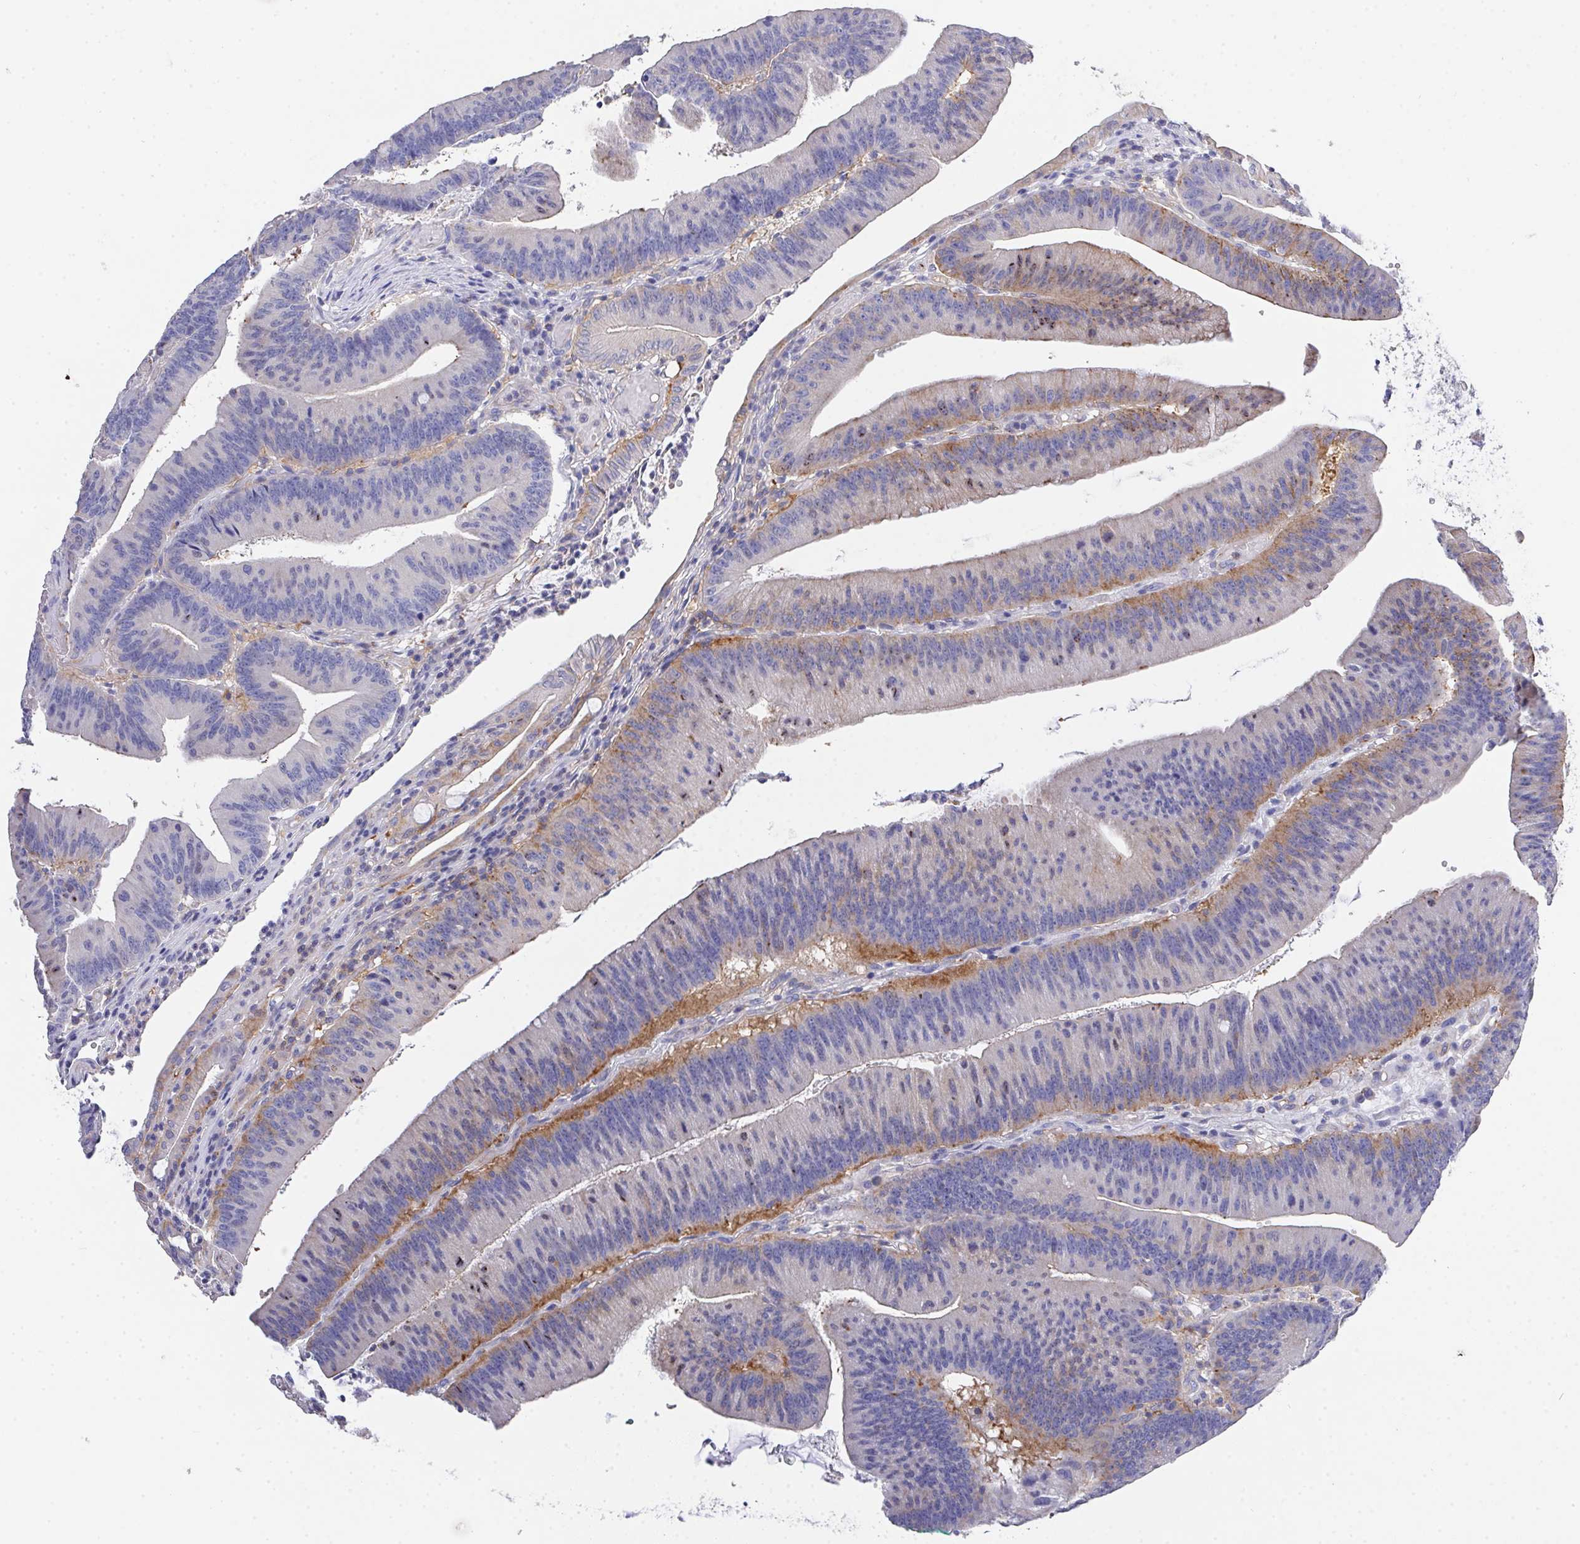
{"staining": {"intensity": "weak", "quantity": "<25%", "location": "cytoplasmic/membranous"}, "tissue": "colorectal cancer", "cell_type": "Tumor cells", "image_type": "cancer", "snomed": [{"axis": "morphology", "description": "Adenocarcinoma, NOS"}, {"axis": "topography", "description": "Colon"}], "caption": "DAB immunohistochemical staining of colorectal adenocarcinoma demonstrates no significant positivity in tumor cells.", "gene": "PRG3", "patient": {"sex": "female", "age": 78}}